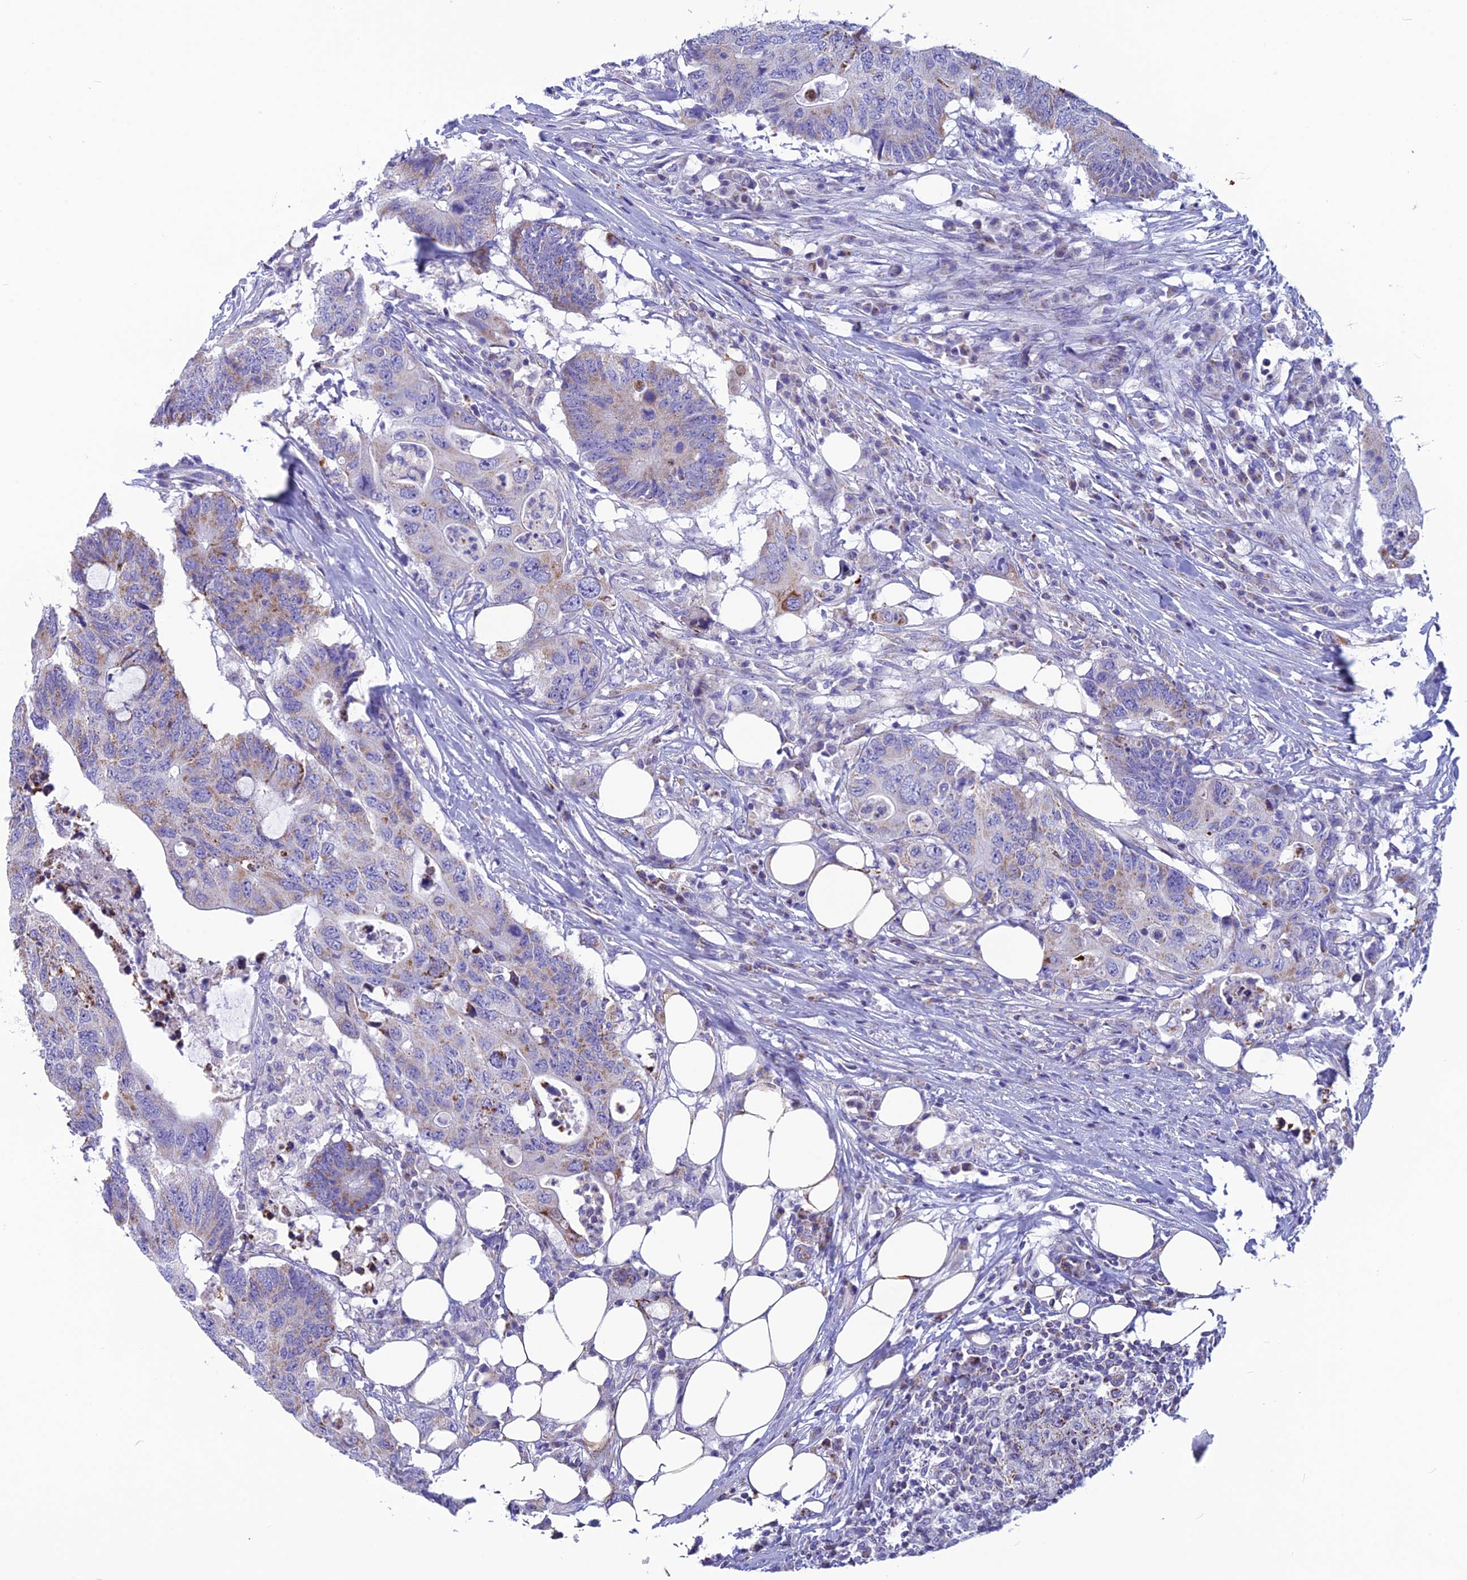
{"staining": {"intensity": "moderate", "quantity": "<25%", "location": "cytoplasmic/membranous"}, "tissue": "colorectal cancer", "cell_type": "Tumor cells", "image_type": "cancer", "snomed": [{"axis": "morphology", "description": "Adenocarcinoma, NOS"}, {"axis": "topography", "description": "Colon"}], "caption": "Moderate cytoplasmic/membranous staining is appreciated in about <25% of tumor cells in adenocarcinoma (colorectal).", "gene": "POMGNT1", "patient": {"sex": "male", "age": 71}}